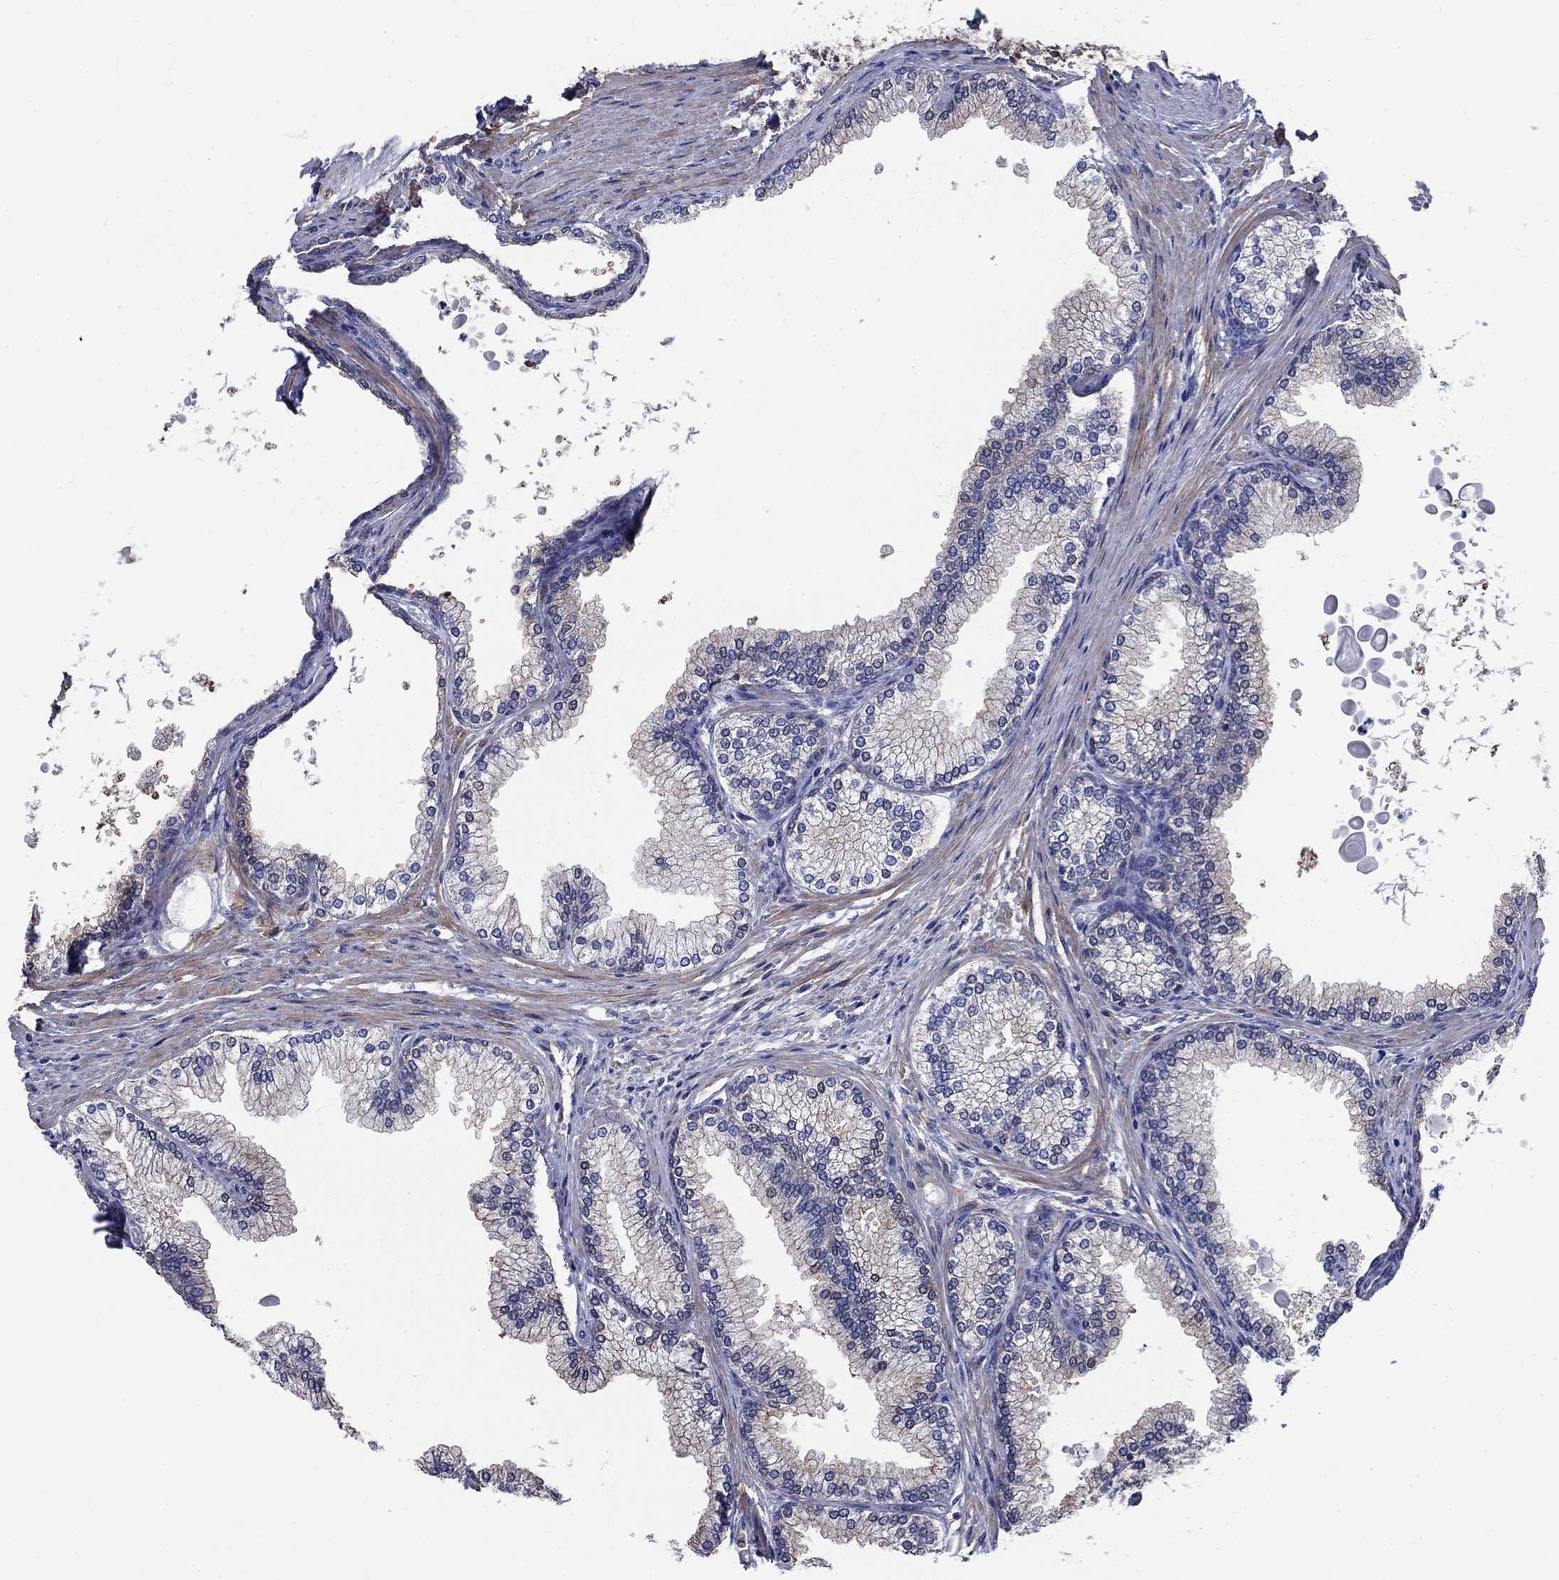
{"staining": {"intensity": "moderate", "quantity": "<25%", "location": "cytoplasmic/membranous"}, "tissue": "prostate", "cell_type": "Glandular cells", "image_type": "normal", "snomed": [{"axis": "morphology", "description": "Normal tissue, NOS"}, {"axis": "topography", "description": "Prostate"}], "caption": "Glandular cells exhibit moderate cytoplasmic/membranous staining in approximately <25% of cells in benign prostate. Immunohistochemistry stains the protein of interest in brown and the nuclei are stained blue.", "gene": "FLNC", "patient": {"sex": "male", "age": 72}}